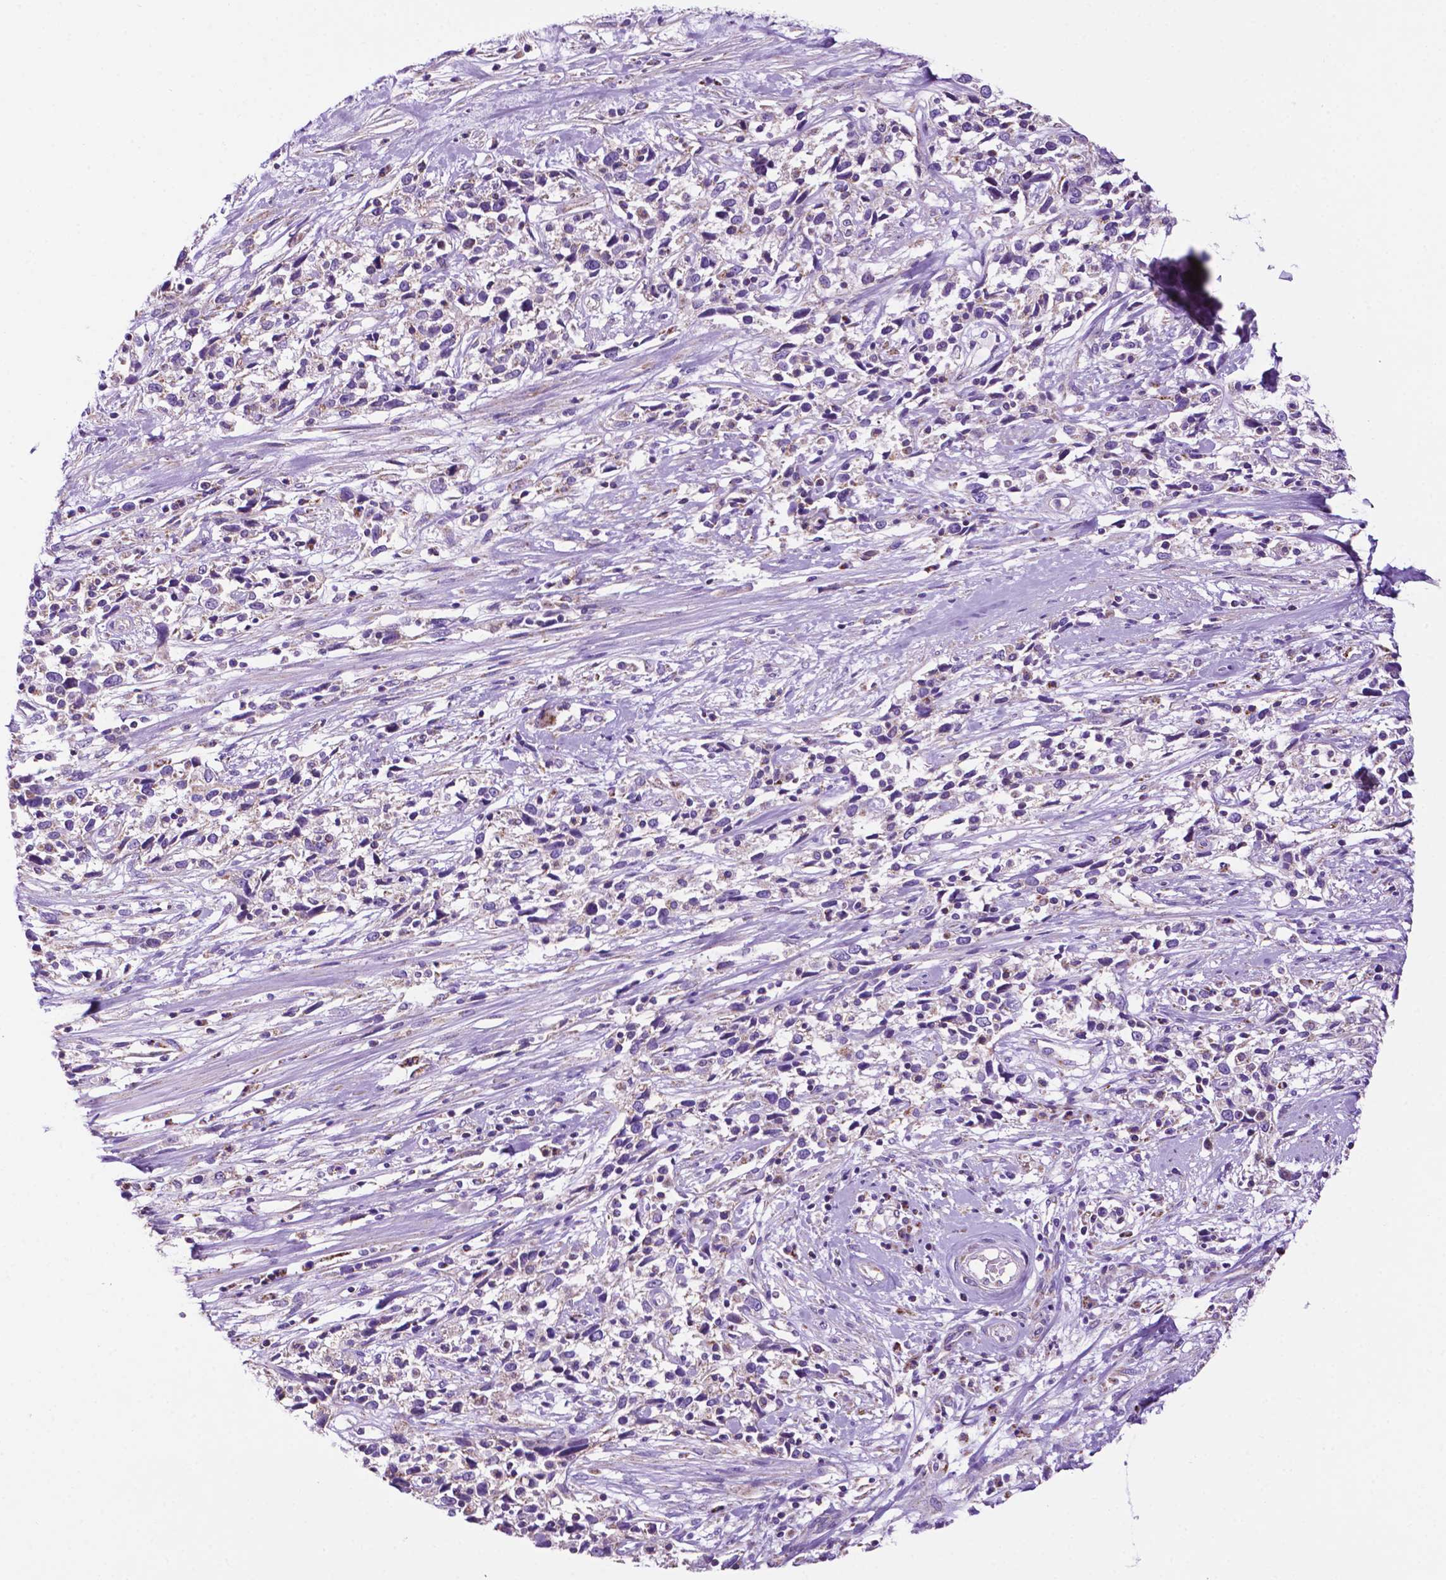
{"staining": {"intensity": "negative", "quantity": "none", "location": "none"}, "tissue": "cervical cancer", "cell_type": "Tumor cells", "image_type": "cancer", "snomed": [{"axis": "morphology", "description": "Adenocarcinoma, NOS"}, {"axis": "topography", "description": "Cervix"}], "caption": "Tumor cells are negative for protein expression in human cervical cancer (adenocarcinoma).", "gene": "PHYHIP", "patient": {"sex": "female", "age": 40}}